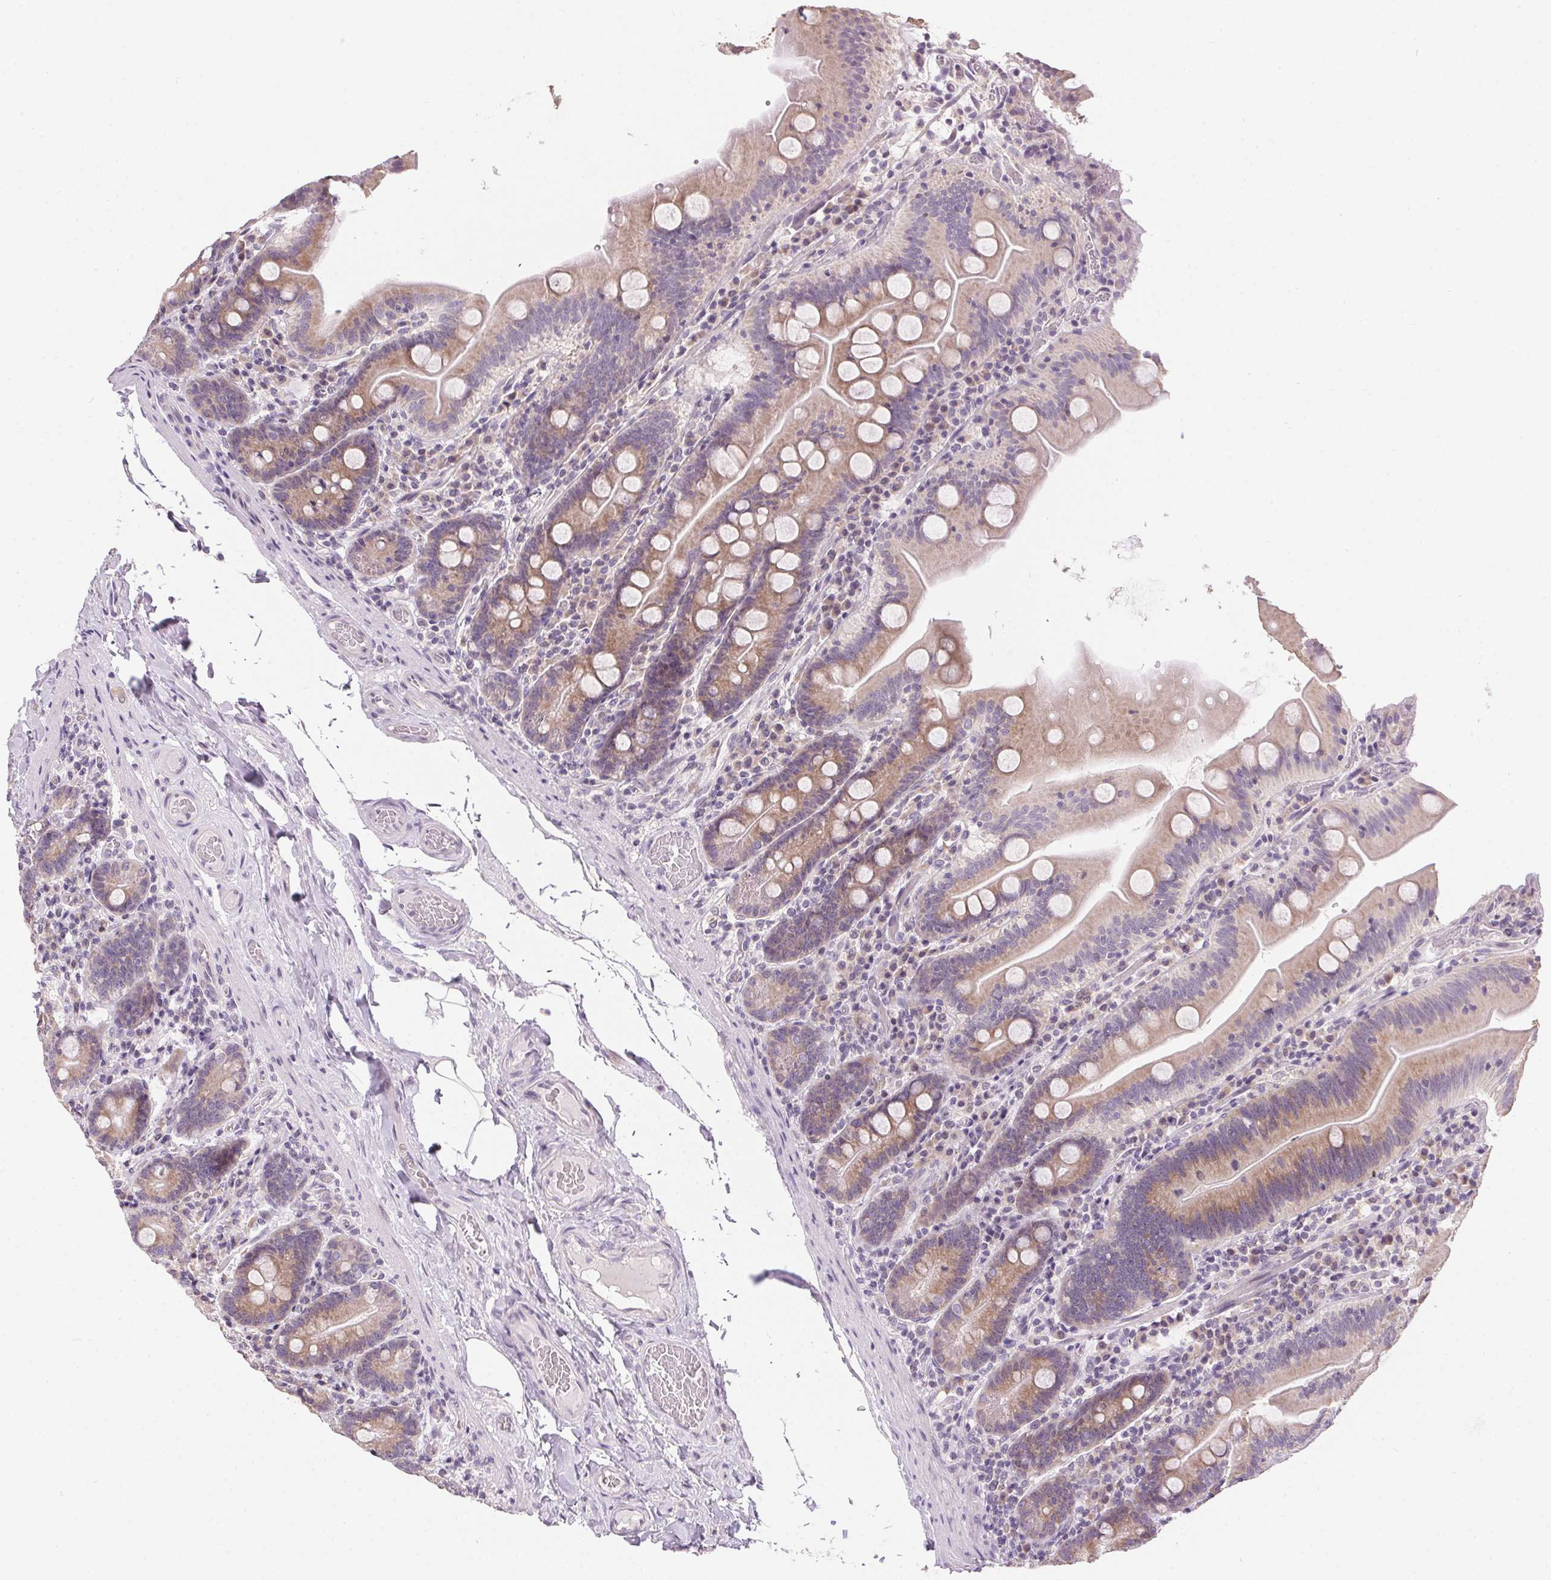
{"staining": {"intensity": "moderate", "quantity": "25%-75%", "location": "cytoplasmic/membranous"}, "tissue": "small intestine", "cell_type": "Glandular cells", "image_type": "normal", "snomed": [{"axis": "morphology", "description": "Normal tissue, NOS"}, {"axis": "topography", "description": "Small intestine"}], "caption": "Immunohistochemical staining of normal human small intestine shows moderate cytoplasmic/membranous protein expression in approximately 25%-75% of glandular cells.", "gene": "SPACA9", "patient": {"sex": "male", "age": 37}}